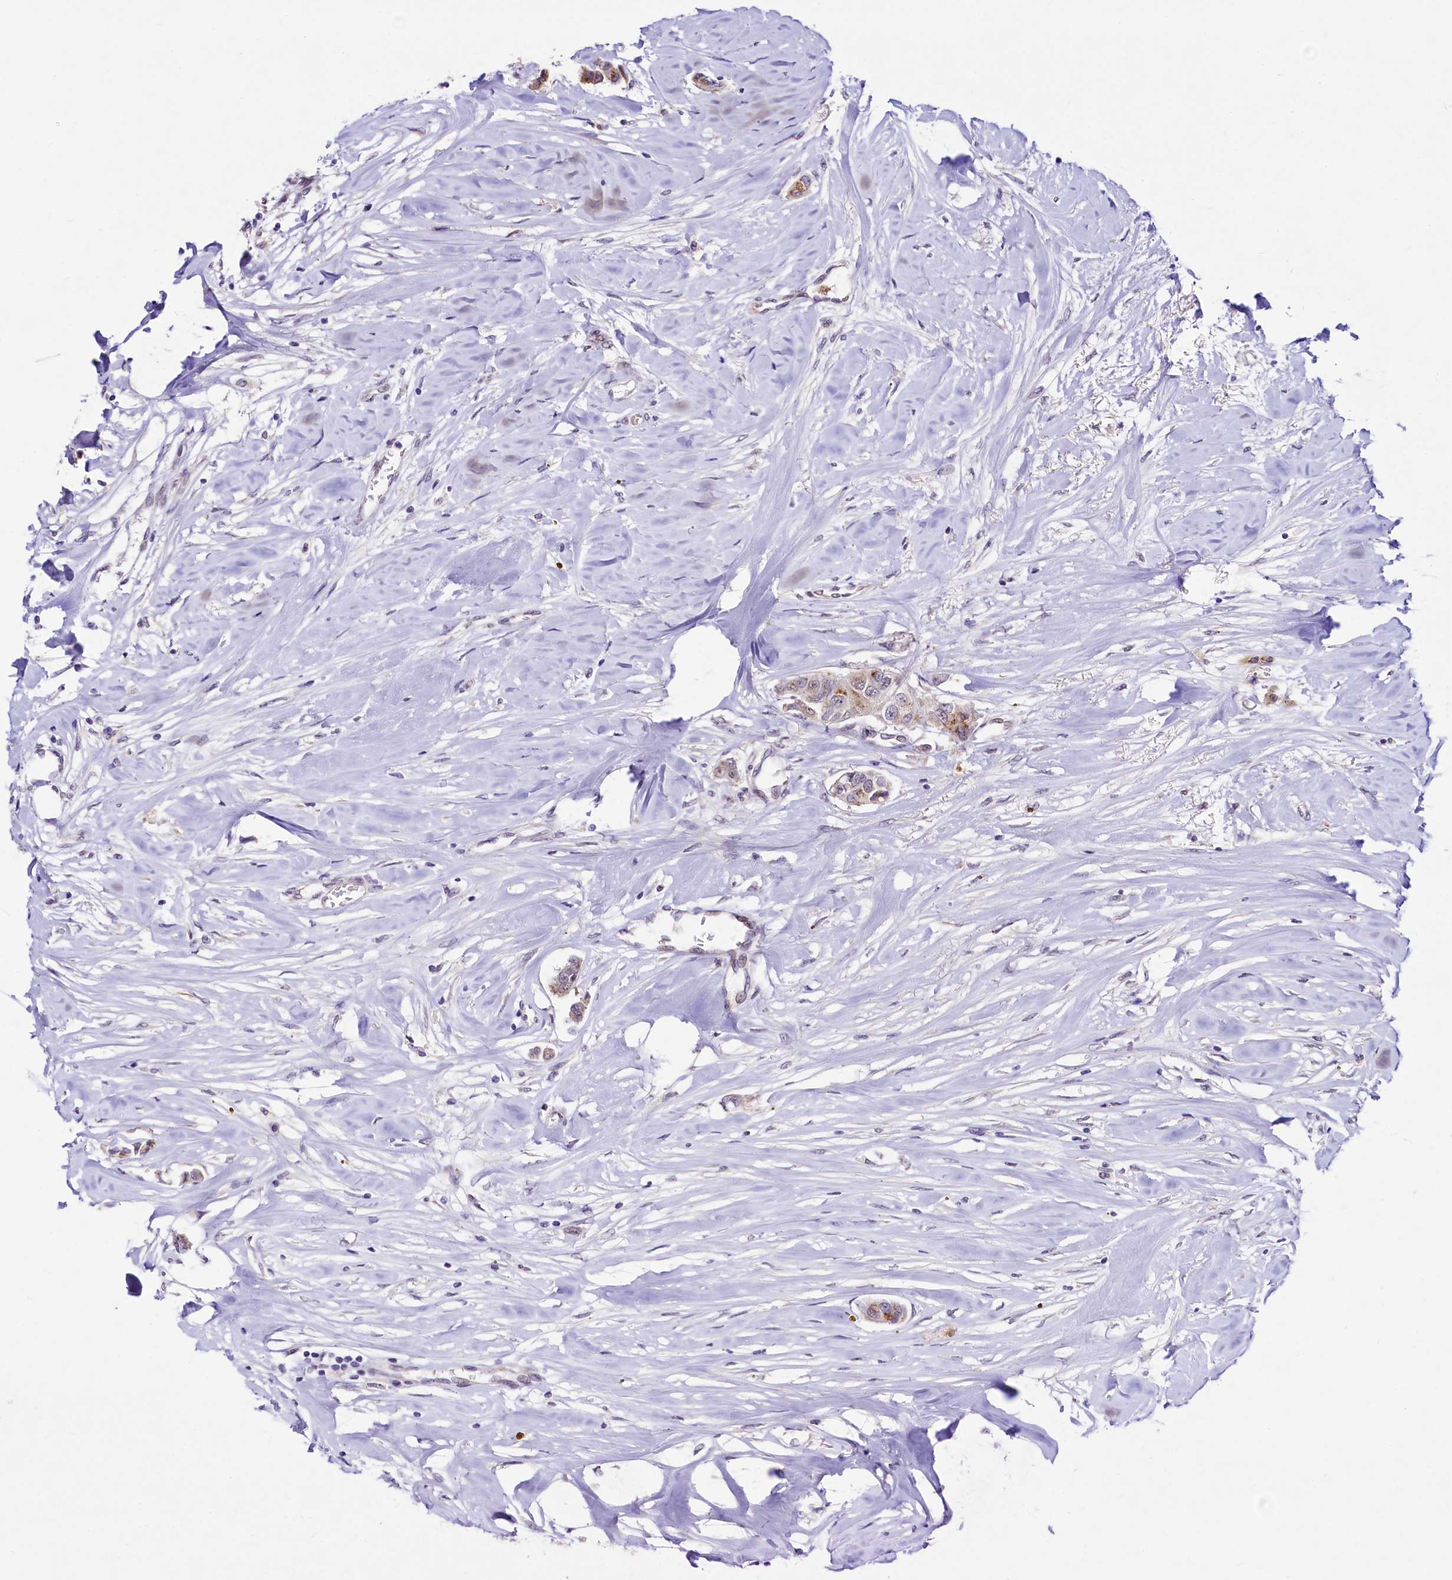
{"staining": {"intensity": "moderate", "quantity": "<25%", "location": "cytoplasmic/membranous"}, "tissue": "breast cancer", "cell_type": "Tumor cells", "image_type": "cancer", "snomed": [{"axis": "morphology", "description": "Duct carcinoma"}, {"axis": "topography", "description": "Breast"}], "caption": "IHC micrograph of breast cancer stained for a protein (brown), which reveals low levels of moderate cytoplasmic/membranous expression in about <25% of tumor cells.", "gene": "LEUTX", "patient": {"sex": "female", "age": 80}}